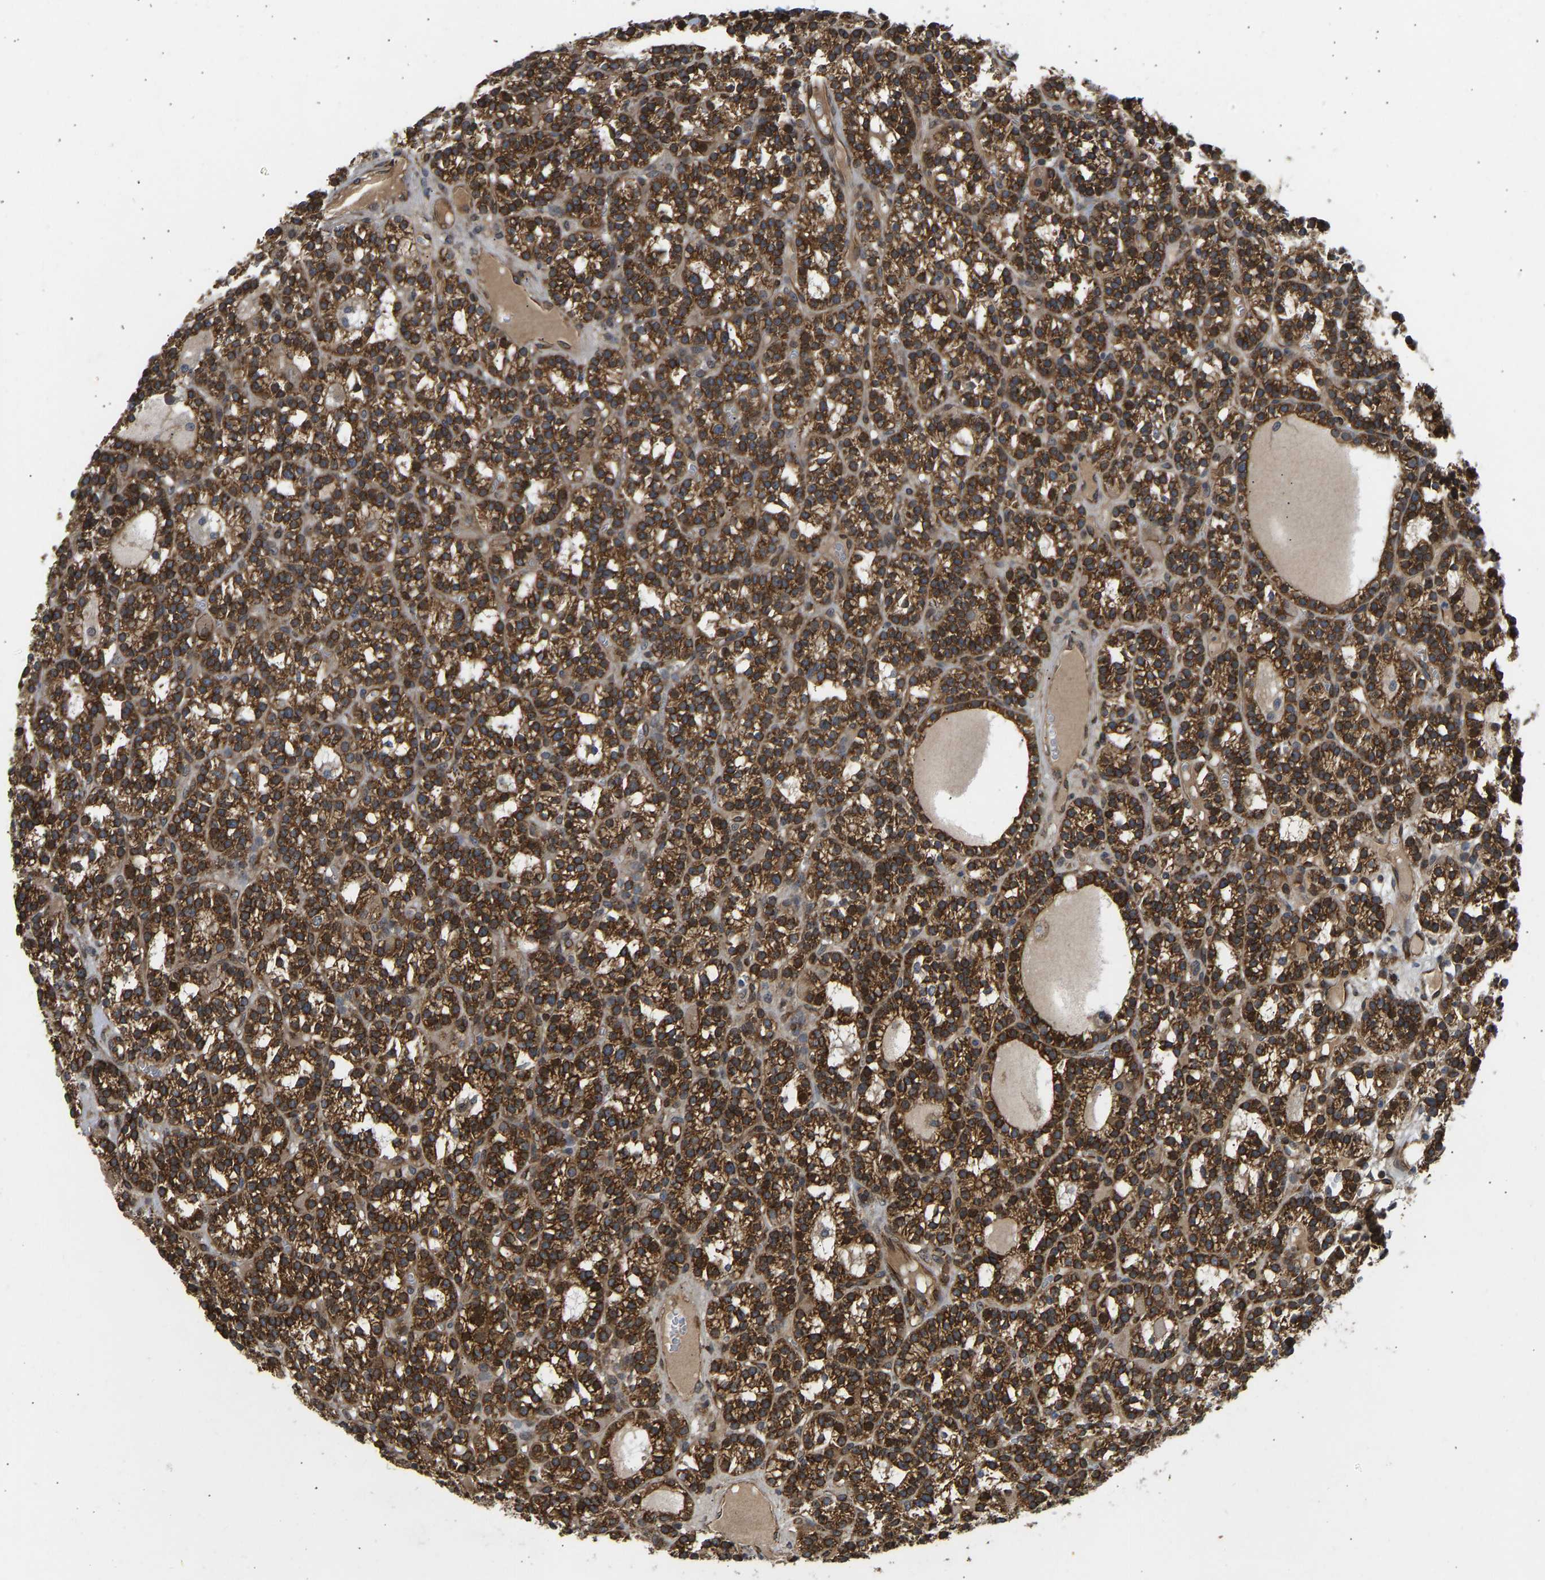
{"staining": {"intensity": "strong", "quantity": ">75%", "location": "cytoplasmic/membranous"}, "tissue": "parathyroid gland", "cell_type": "Glandular cells", "image_type": "normal", "snomed": [{"axis": "morphology", "description": "Normal tissue, NOS"}, {"axis": "morphology", "description": "Adenoma, NOS"}, {"axis": "topography", "description": "Parathyroid gland"}], "caption": "Normal parathyroid gland demonstrates strong cytoplasmic/membranous expression in about >75% of glandular cells (brown staining indicates protein expression, while blue staining denotes nuclei)..", "gene": "RASGRF2", "patient": {"sex": "female", "age": 58}}